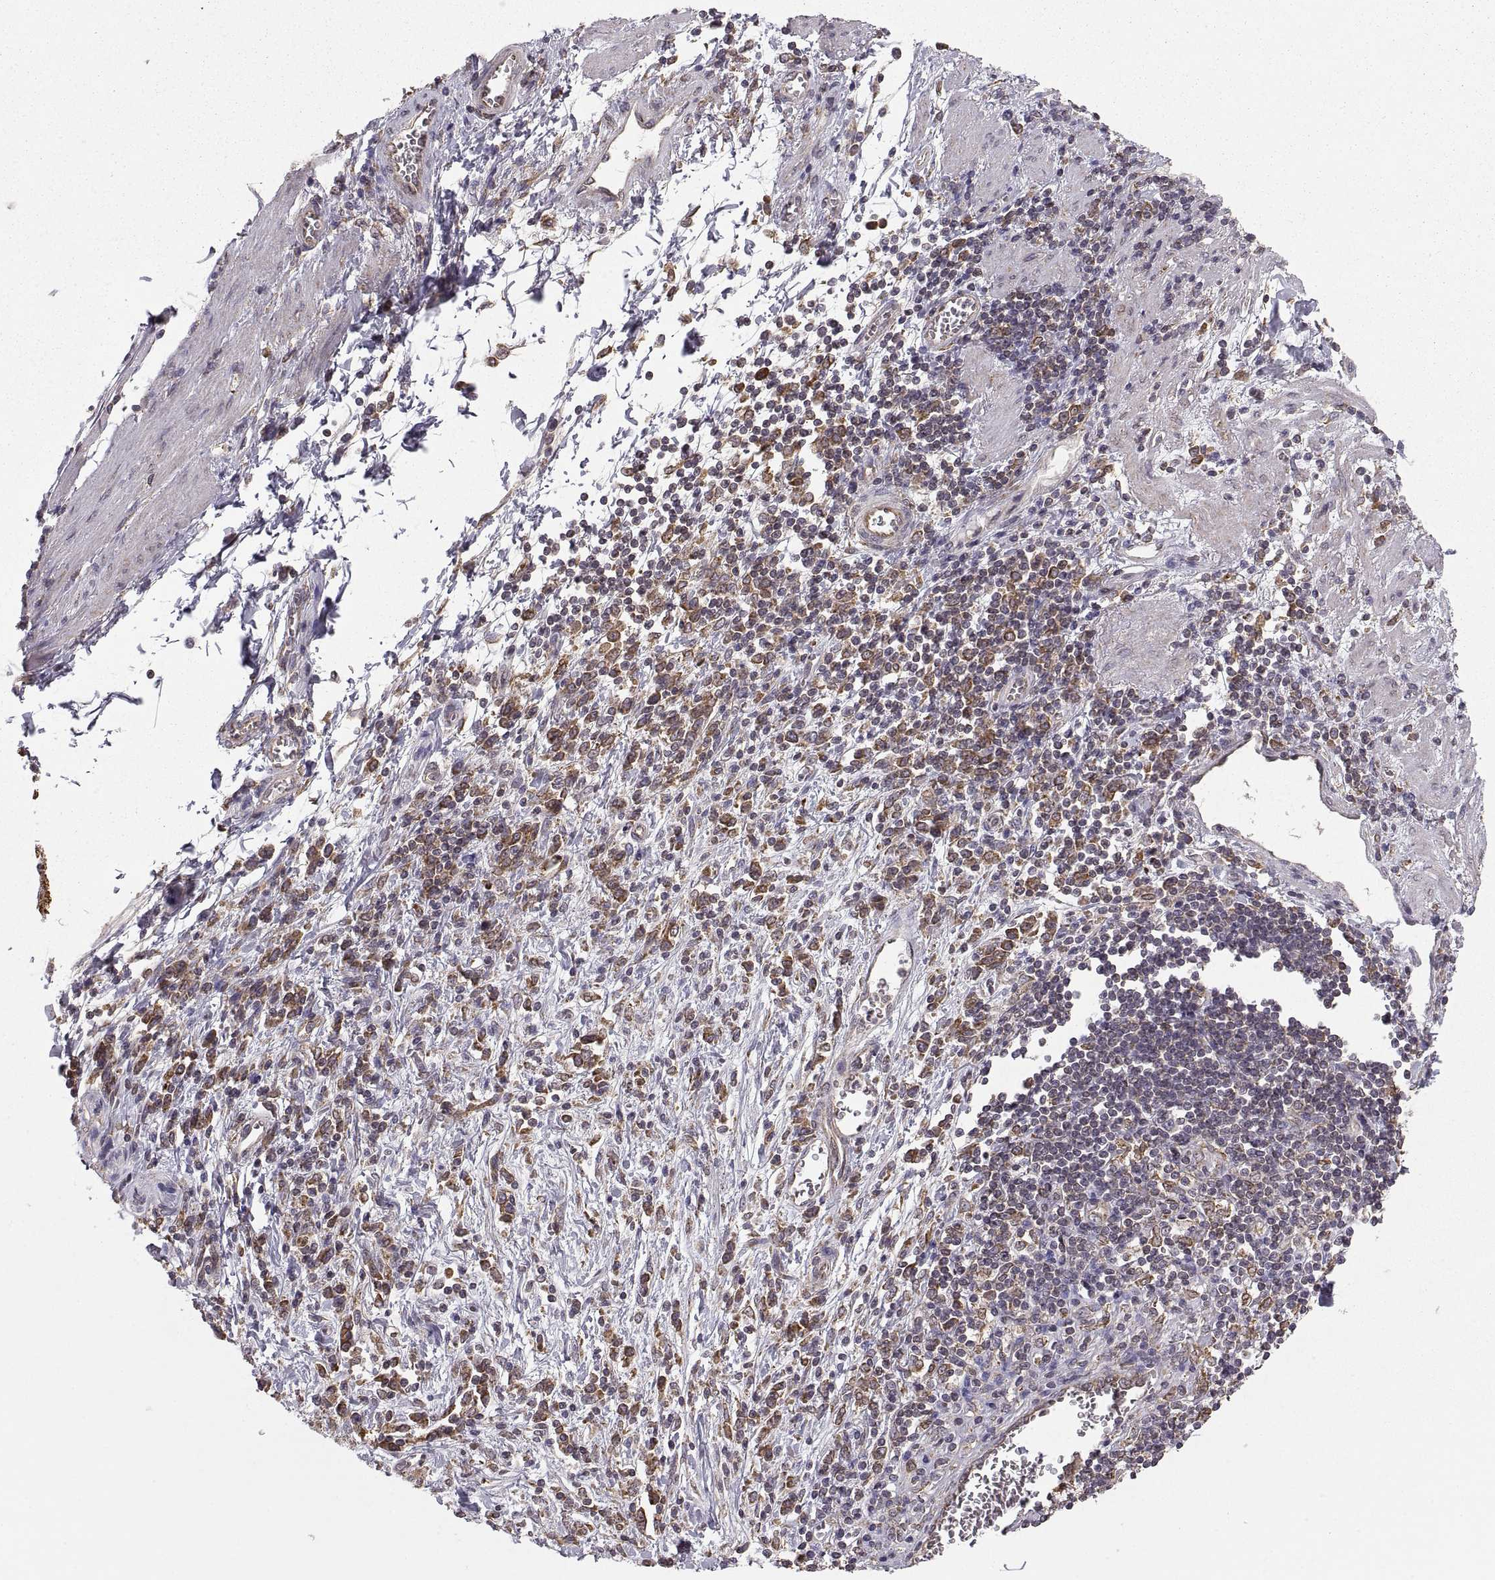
{"staining": {"intensity": "strong", "quantity": "<25%", "location": "cytoplasmic/membranous"}, "tissue": "stomach cancer", "cell_type": "Tumor cells", "image_type": "cancer", "snomed": [{"axis": "morphology", "description": "Adenocarcinoma, NOS"}, {"axis": "topography", "description": "Stomach"}], "caption": "This image exhibits immunohistochemistry (IHC) staining of human stomach cancer, with medium strong cytoplasmic/membranous expression in approximately <25% of tumor cells.", "gene": "PDIA3", "patient": {"sex": "female", "age": 57}}